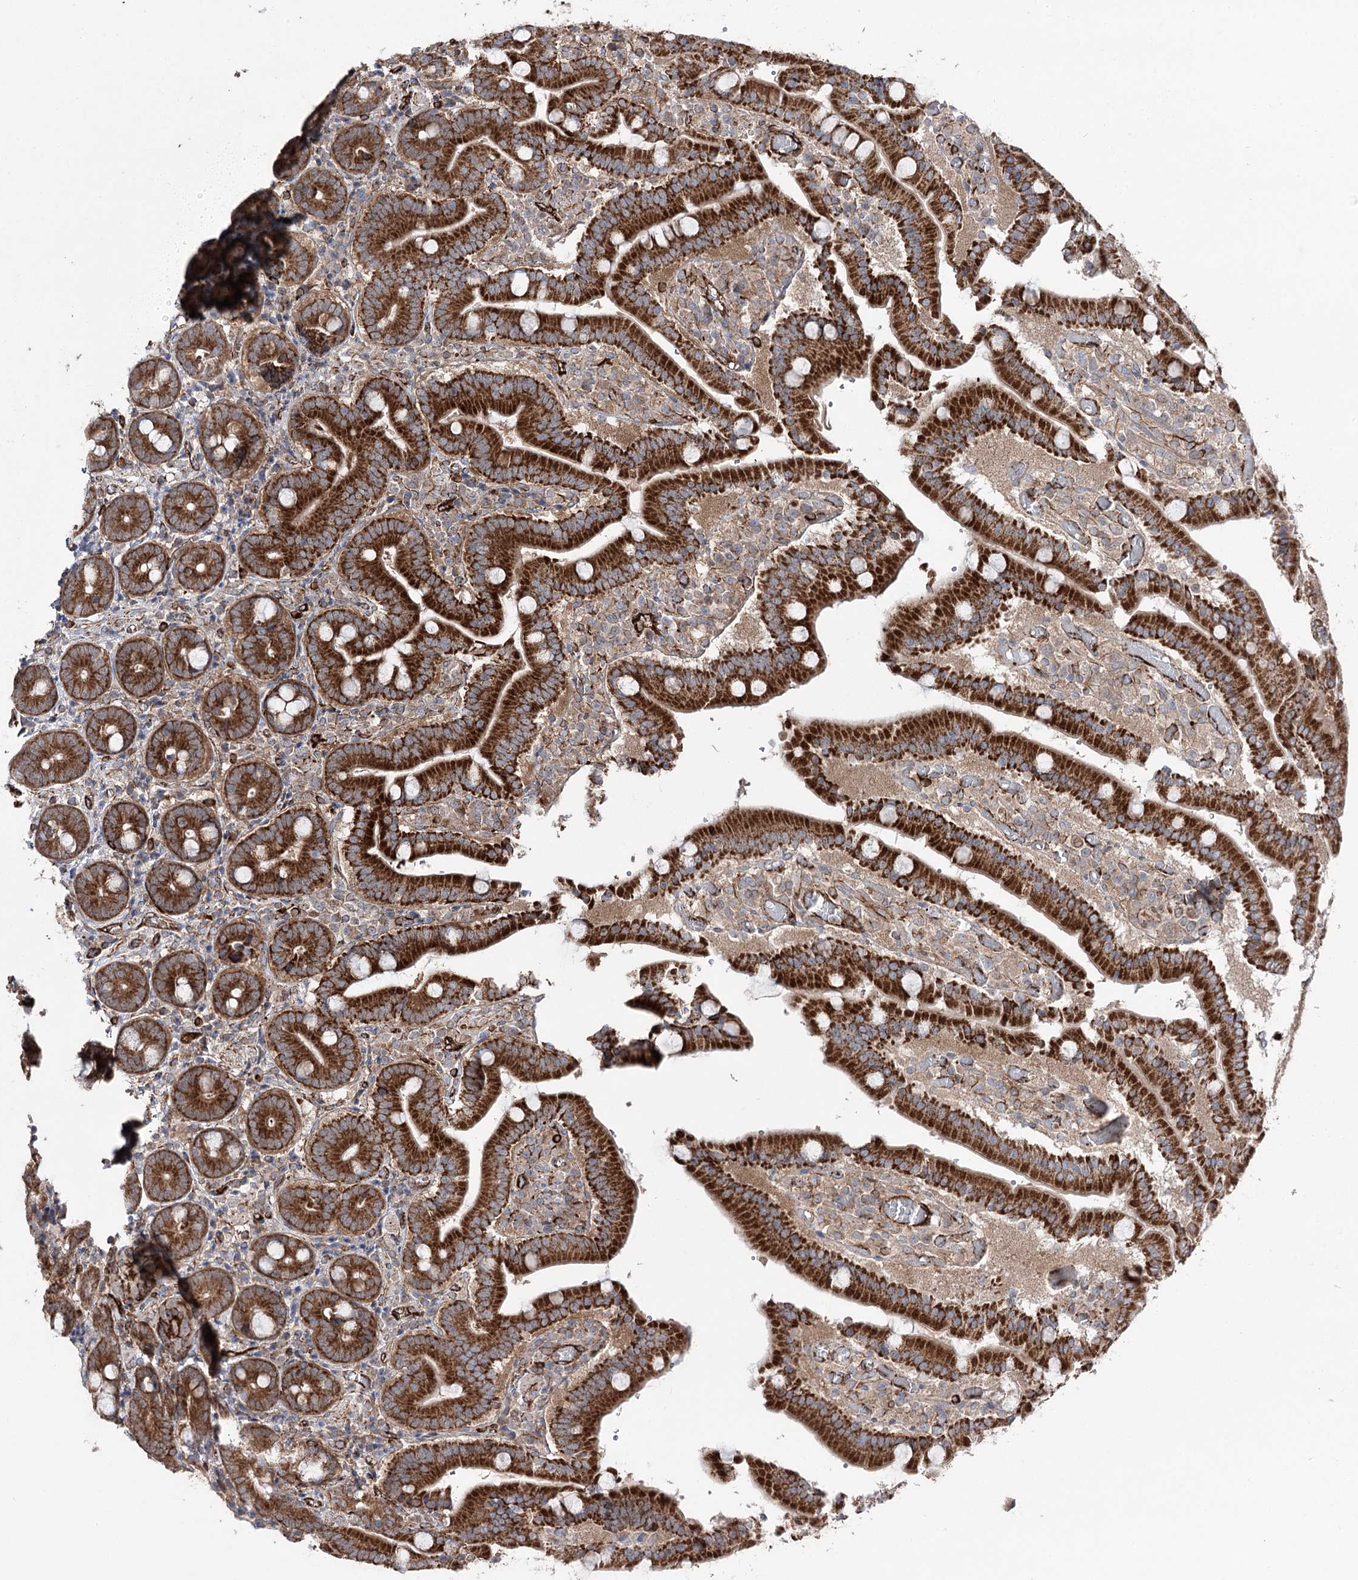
{"staining": {"intensity": "strong", "quantity": ">75%", "location": "cytoplasmic/membranous"}, "tissue": "duodenum", "cell_type": "Glandular cells", "image_type": "normal", "snomed": [{"axis": "morphology", "description": "Normal tissue, NOS"}, {"axis": "topography", "description": "Duodenum"}], "caption": "Duodenum stained with IHC reveals strong cytoplasmic/membranous positivity in about >75% of glandular cells.", "gene": "MIB1", "patient": {"sex": "female", "age": 62}}